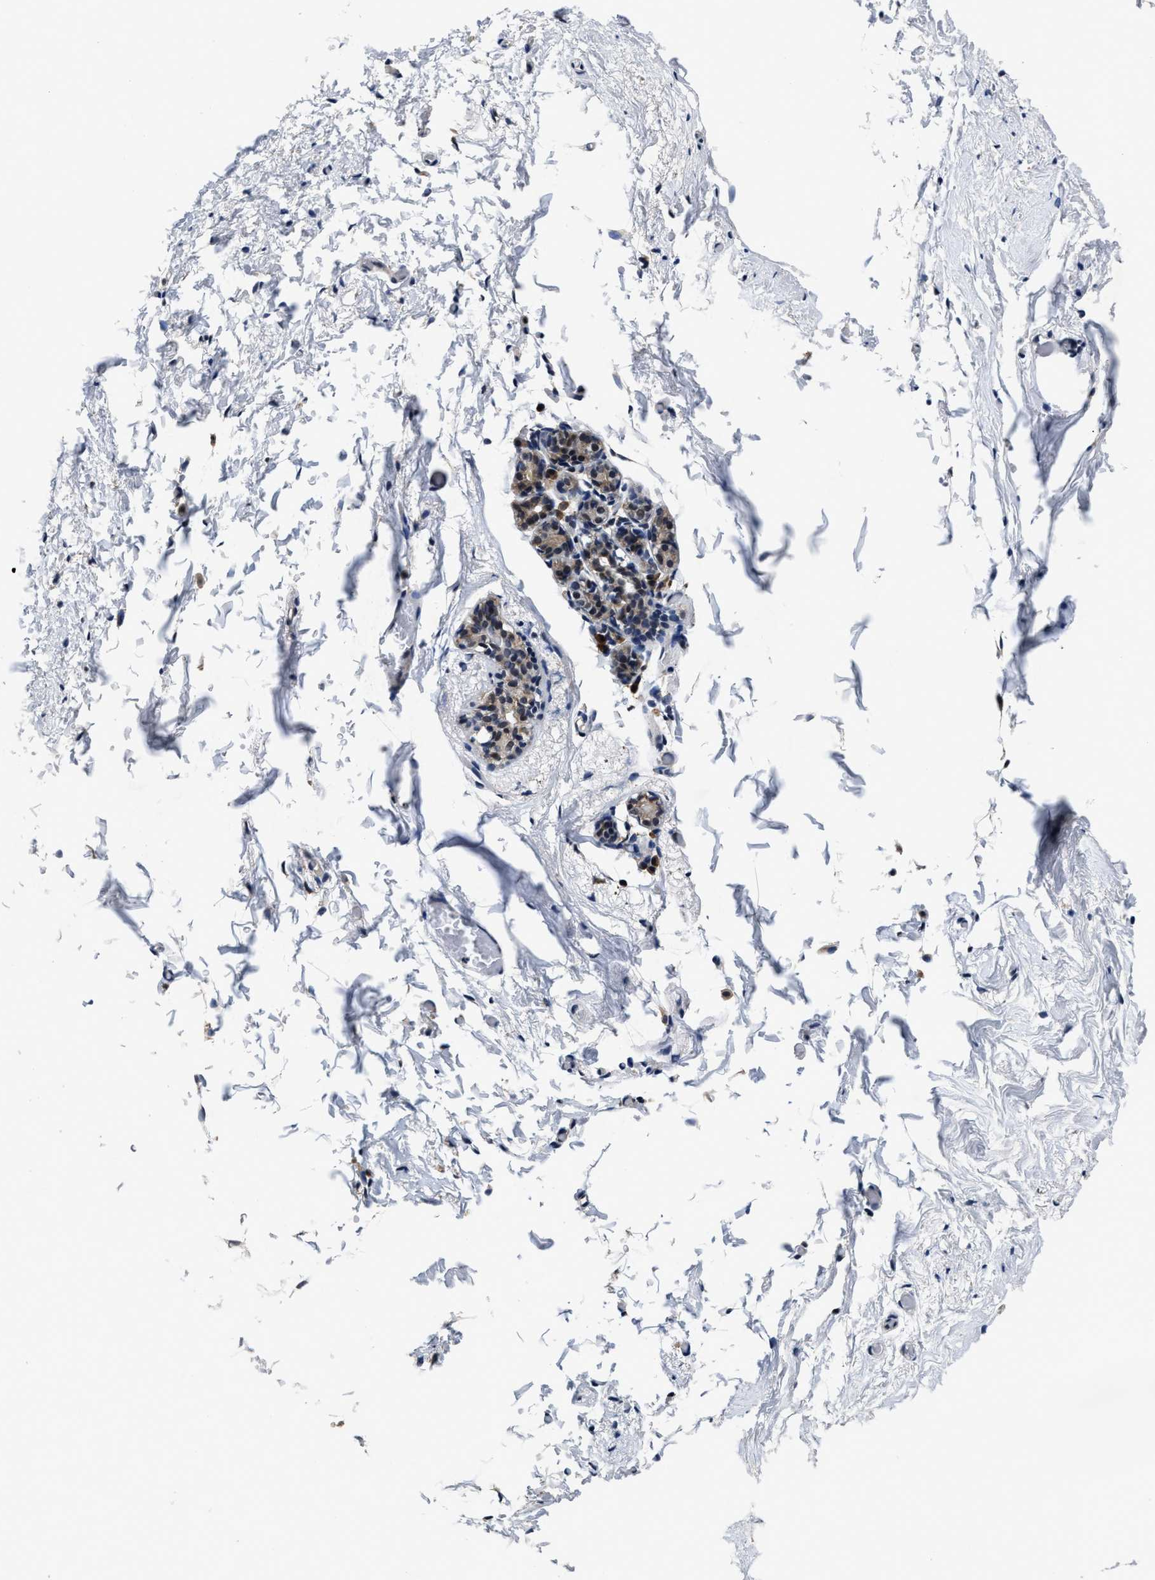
{"staining": {"intensity": "negative", "quantity": "none", "location": "none"}, "tissue": "breast", "cell_type": "Adipocytes", "image_type": "normal", "snomed": [{"axis": "morphology", "description": "Normal tissue, NOS"}, {"axis": "topography", "description": "Breast"}], "caption": "An immunohistochemistry (IHC) micrograph of normal breast is shown. There is no staining in adipocytes of breast. (DAB (3,3'-diaminobenzidine) immunohistochemistry (IHC), high magnification).", "gene": "TMEM53", "patient": {"sex": "female", "age": 62}}